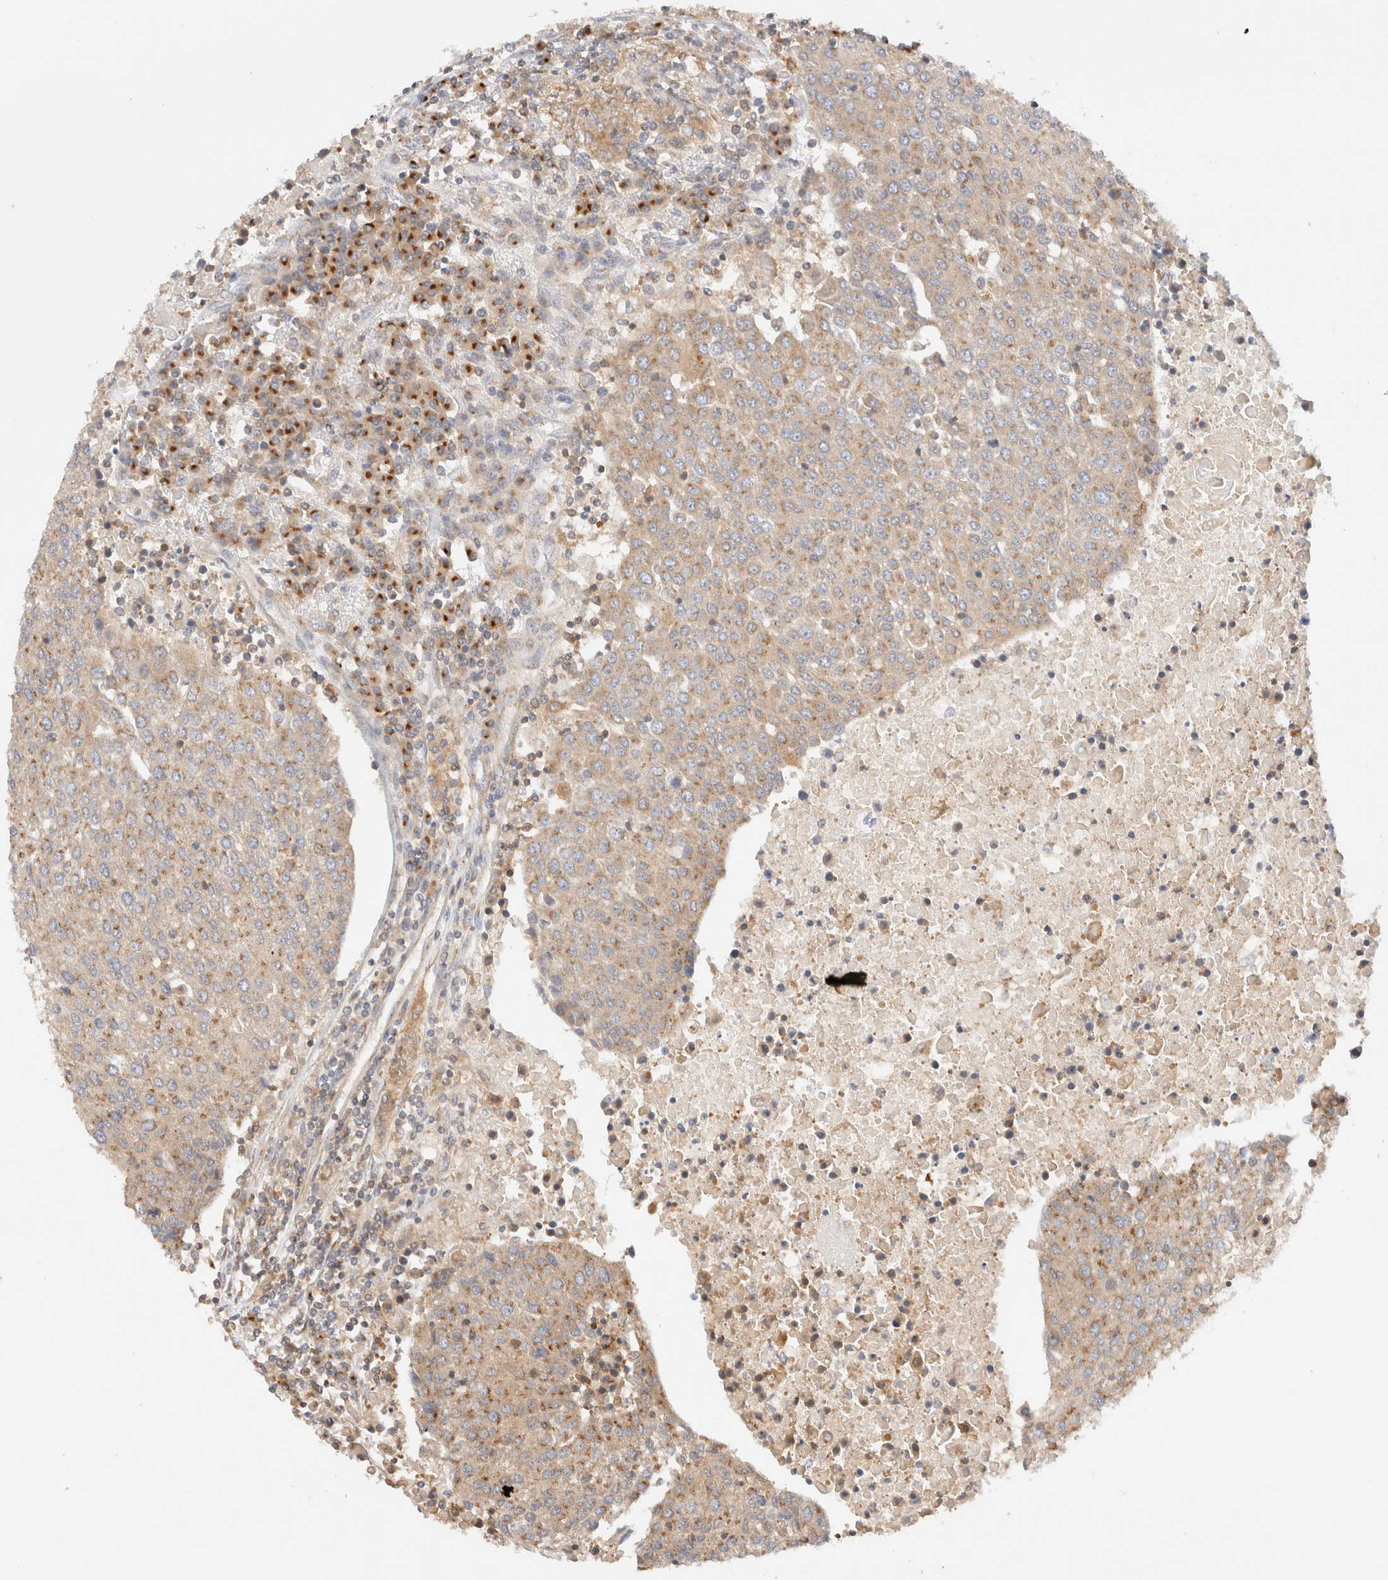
{"staining": {"intensity": "moderate", "quantity": ">75%", "location": "cytoplasmic/membranous"}, "tissue": "urothelial cancer", "cell_type": "Tumor cells", "image_type": "cancer", "snomed": [{"axis": "morphology", "description": "Urothelial carcinoma, High grade"}, {"axis": "topography", "description": "Urinary bladder"}], "caption": "High-grade urothelial carcinoma stained with a brown dye demonstrates moderate cytoplasmic/membranous positive positivity in approximately >75% of tumor cells.", "gene": "RABEP1", "patient": {"sex": "female", "age": 85}}